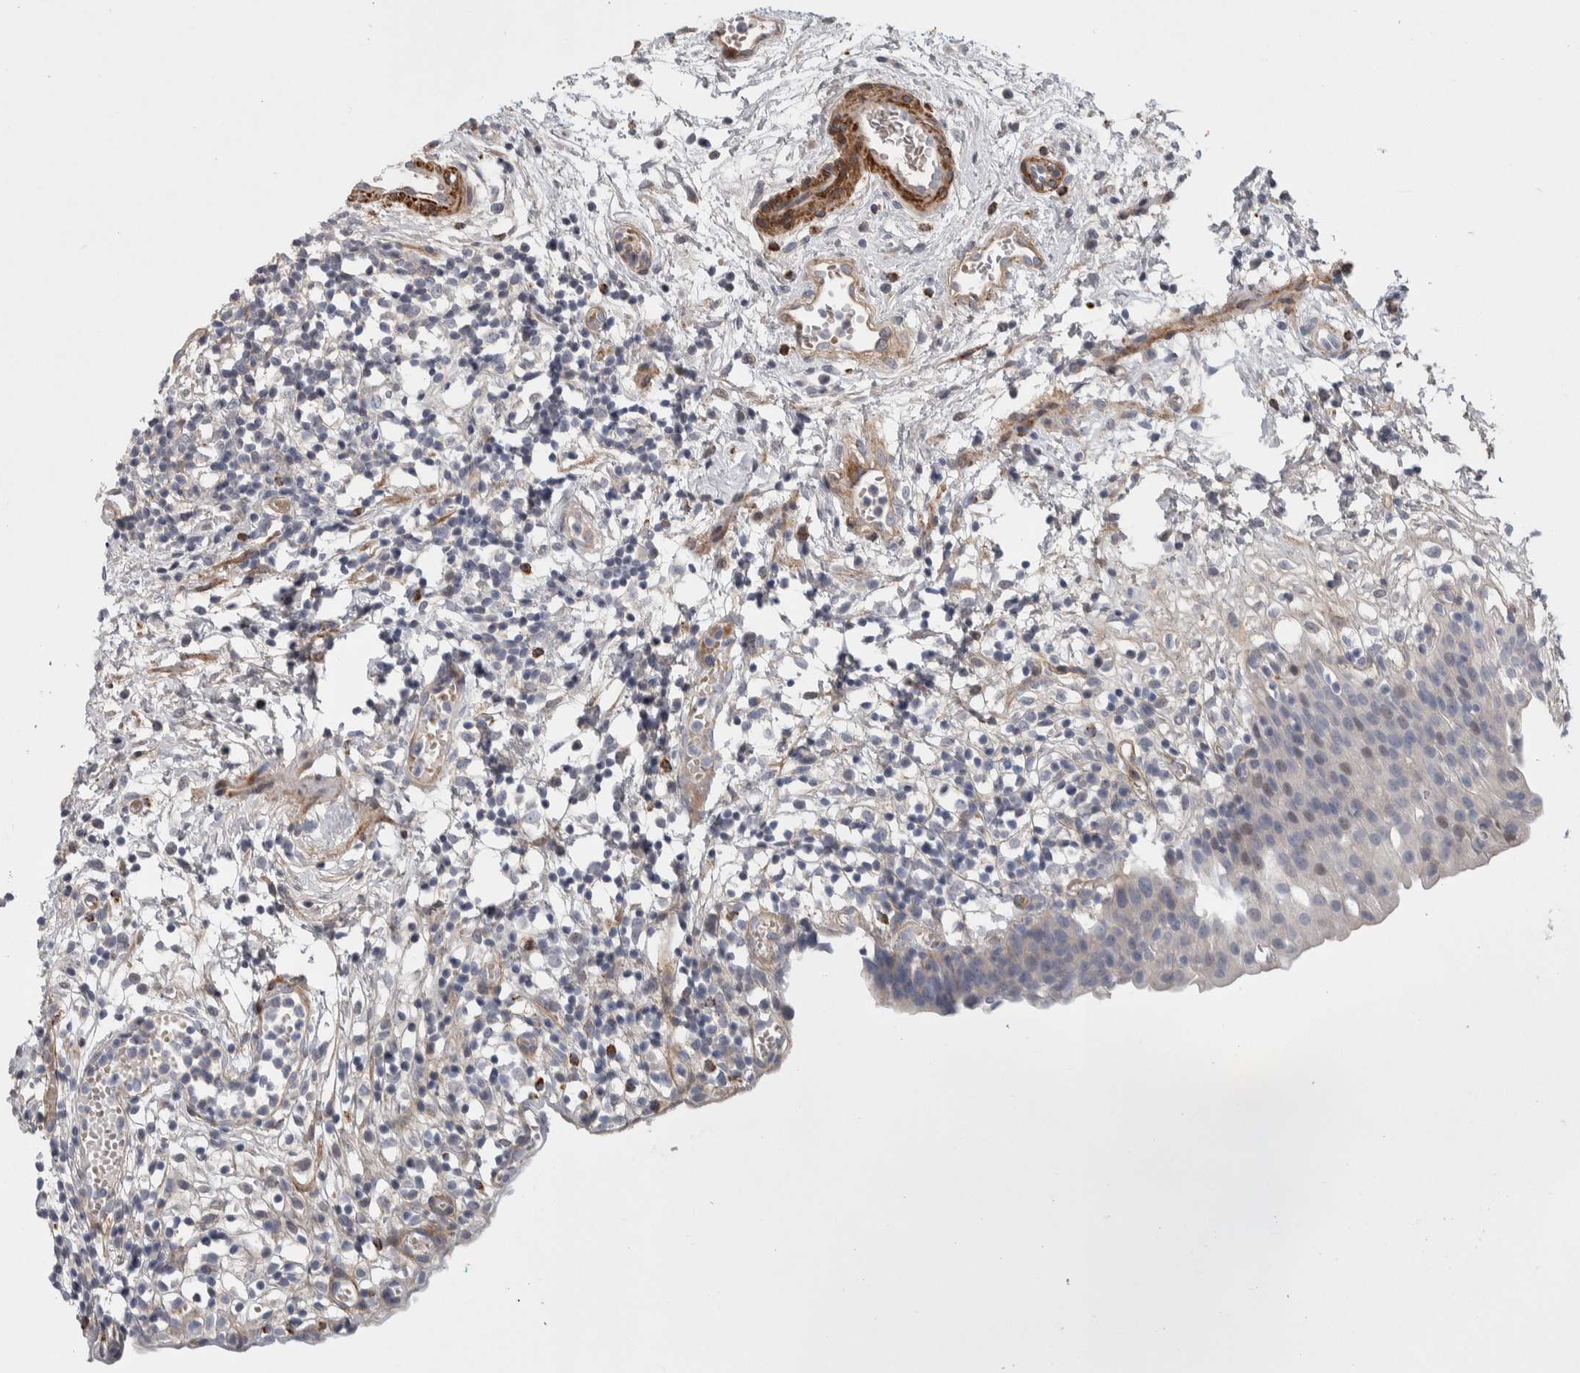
{"staining": {"intensity": "negative", "quantity": "none", "location": "none"}, "tissue": "urinary bladder", "cell_type": "Urothelial cells", "image_type": "normal", "snomed": [{"axis": "morphology", "description": "Normal tissue, NOS"}, {"axis": "topography", "description": "Urinary bladder"}], "caption": "Image shows no protein staining in urothelial cells of normal urinary bladder.", "gene": "PSMG3", "patient": {"sex": "male", "age": 37}}